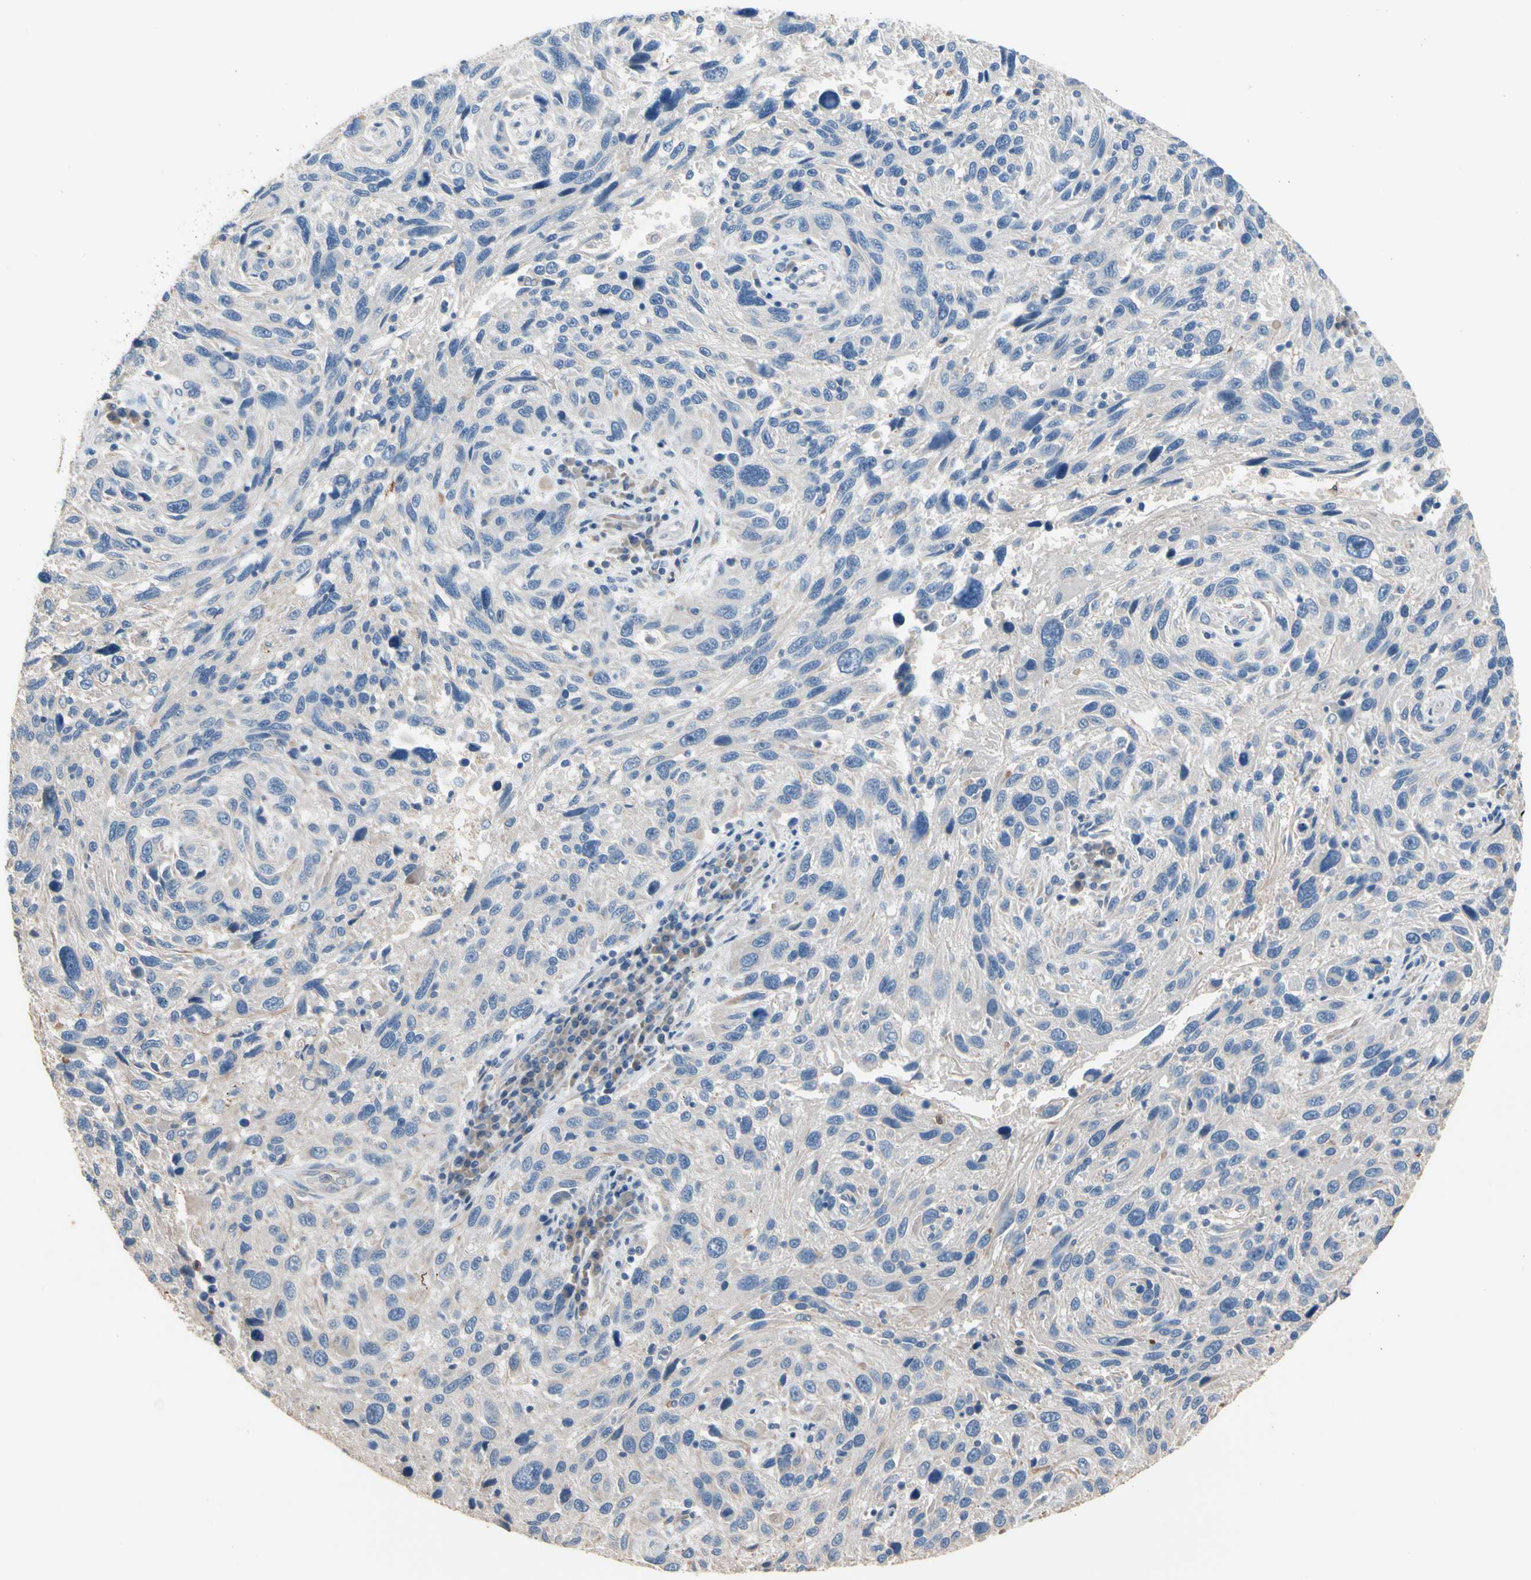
{"staining": {"intensity": "negative", "quantity": "none", "location": "none"}, "tissue": "melanoma", "cell_type": "Tumor cells", "image_type": "cancer", "snomed": [{"axis": "morphology", "description": "Malignant melanoma, NOS"}, {"axis": "topography", "description": "Skin"}], "caption": "Immunohistochemistry (IHC) histopathology image of melanoma stained for a protein (brown), which demonstrates no expression in tumor cells. (DAB immunohistochemistry with hematoxylin counter stain).", "gene": "BBOX1", "patient": {"sex": "male", "age": 53}}